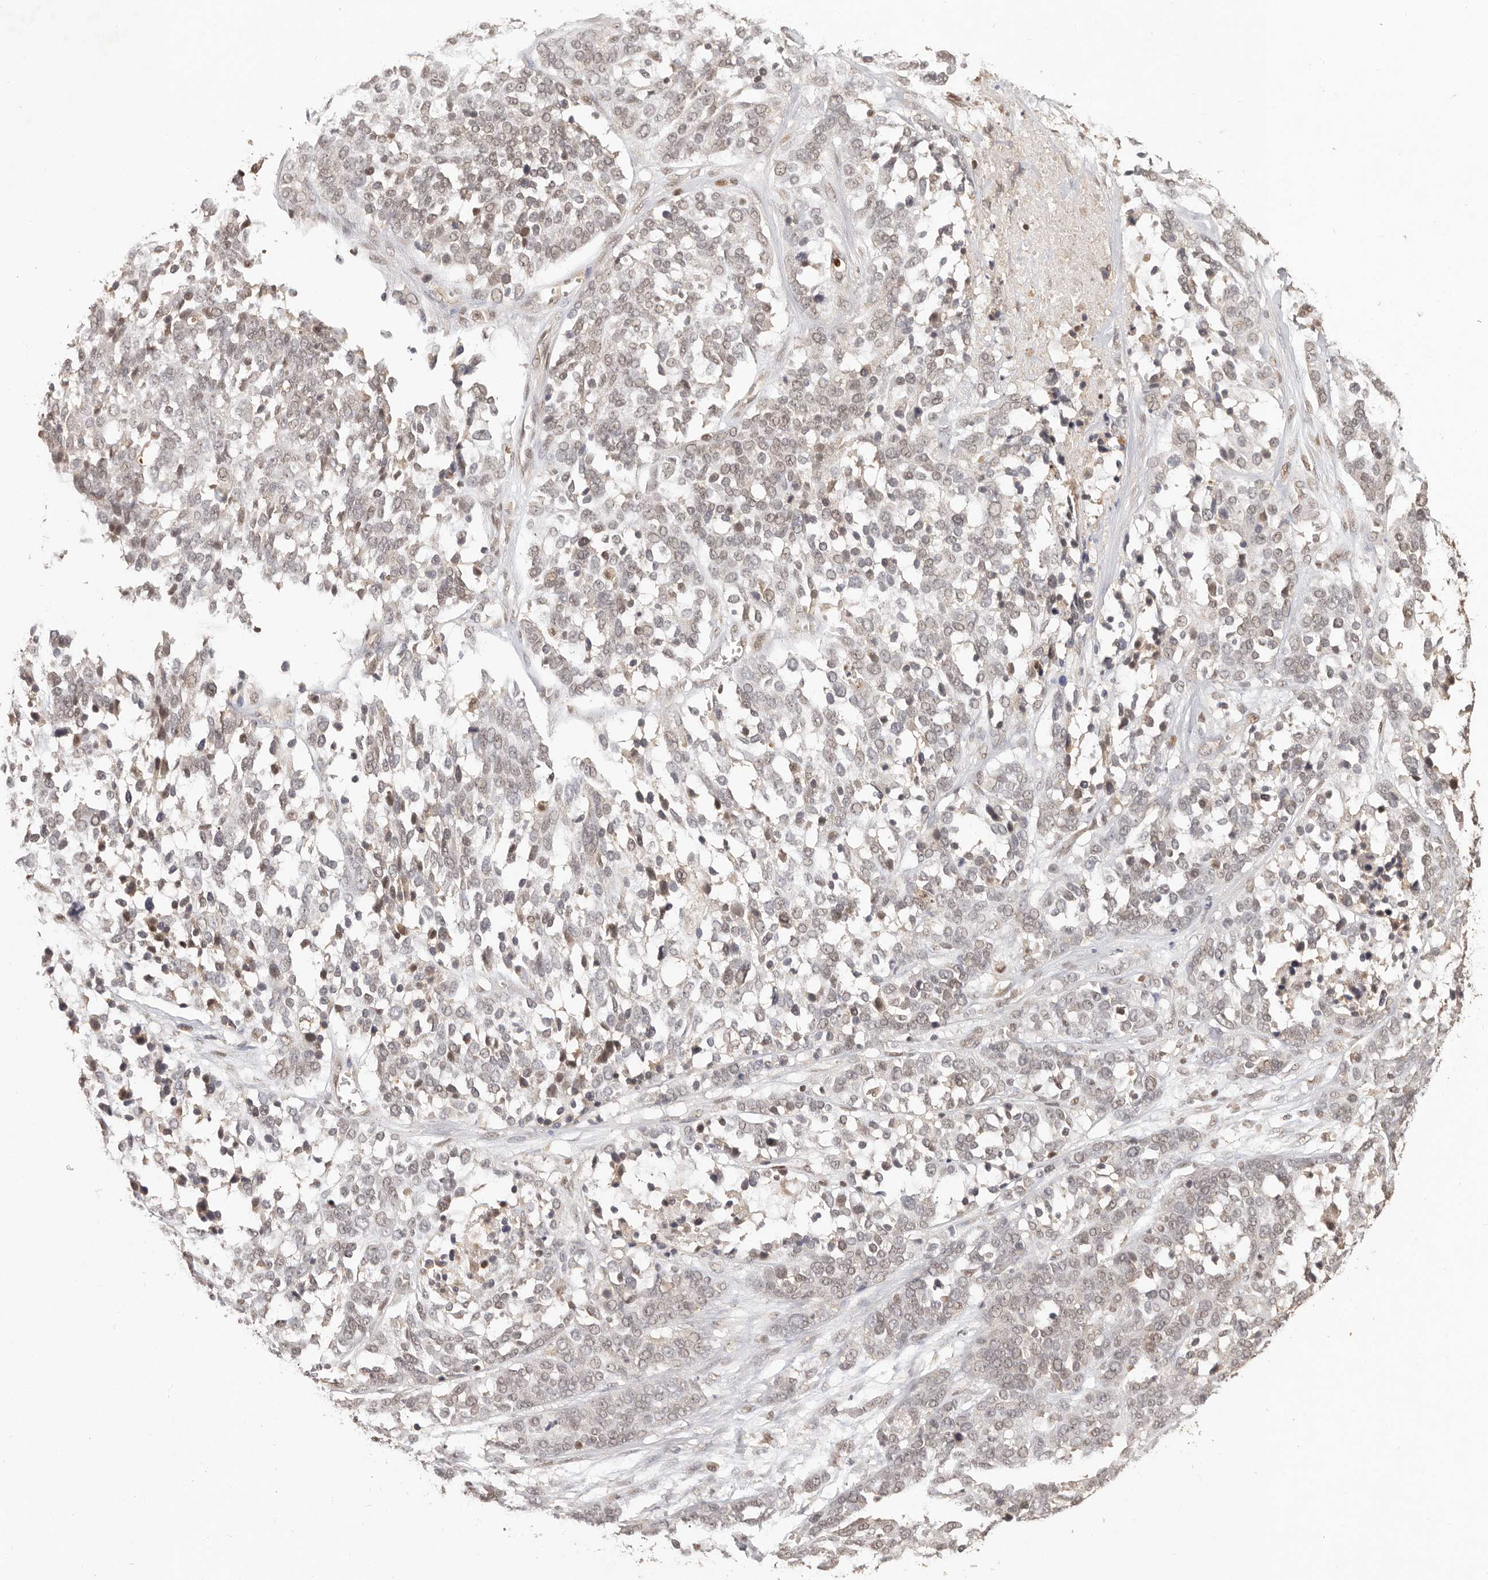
{"staining": {"intensity": "weak", "quantity": "25%-75%", "location": "nuclear"}, "tissue": "ovarian cancer", "cell_type": "Tumor cells", "image_type": "cancer", "snomed": [{"axis": "morphology", "description": "Cystadenocarcinoma, serous, NOS"}, {"axis": "topography", "description": "Ovary"}], "caption": "The image displays immunohistochemical staining of ovarian cancer. There is weak nuclear staining is appreciated in about 25%-75% of tumor cells.", "gene": "PSMA5", "patient": {"sex": "female", "age": 44}}